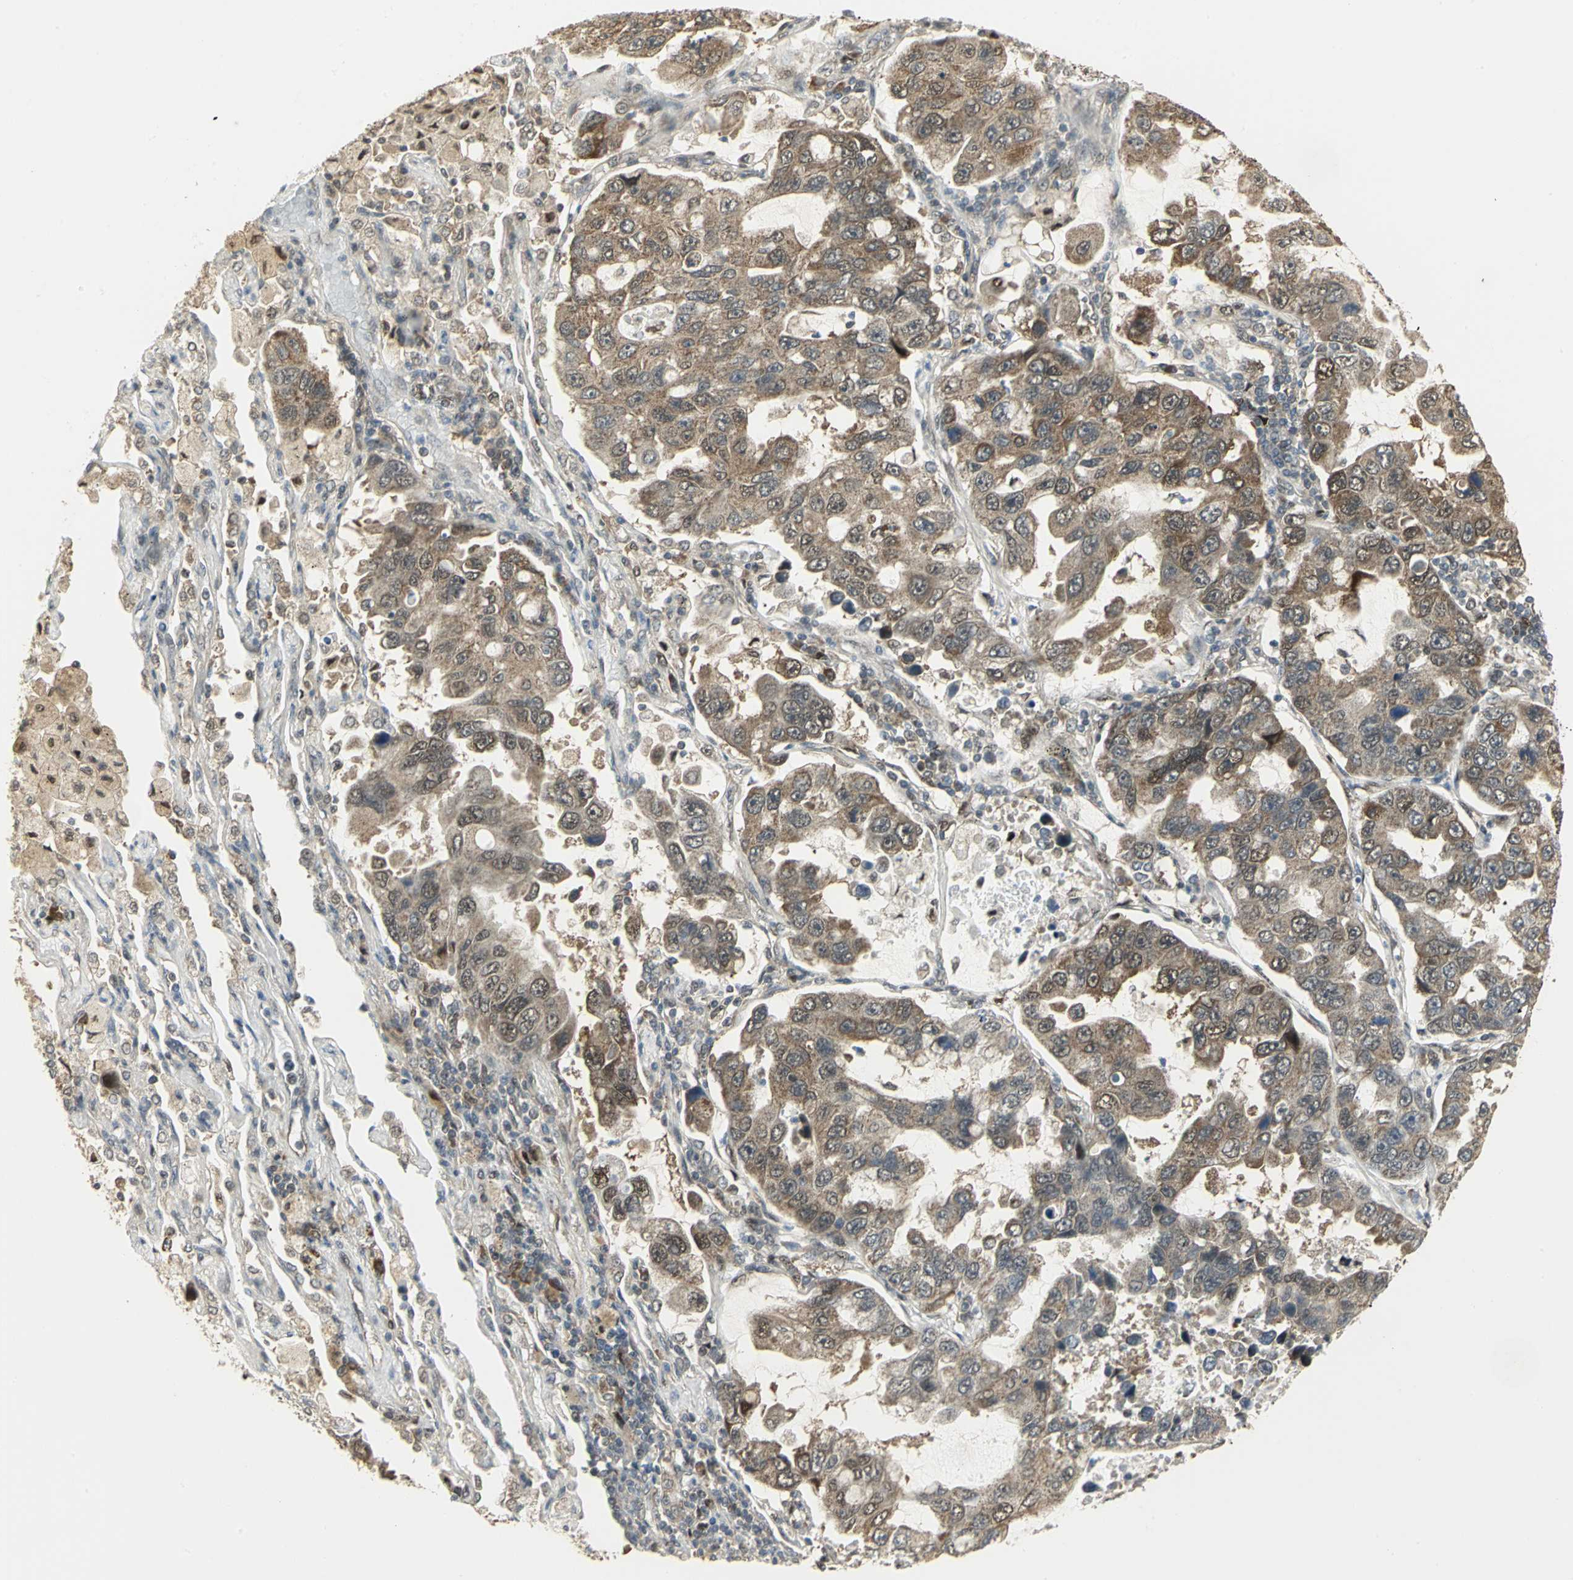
{"staining": {"intensity": "moderate", "quantity": ">75%", "location": "cytoplasmic/membranous,nuclear"}, "tissue": "lung cancer", "cell_type": "Tumor cells", "image_type": "cancer", "snomed": [{"axis": "morphology", "description": "Adenocarcinoma, NOS"}, {"axis": "topography", "description": "Lung"}], "caption": "This image reveals IHC staining of lung cancer, with medium moderate cytoplasmic/membranous and nuclear positivity in approximately >75% of tumor cells.", "gene": "PSMC4", "patient": {"sex": "male", "age": 64}}